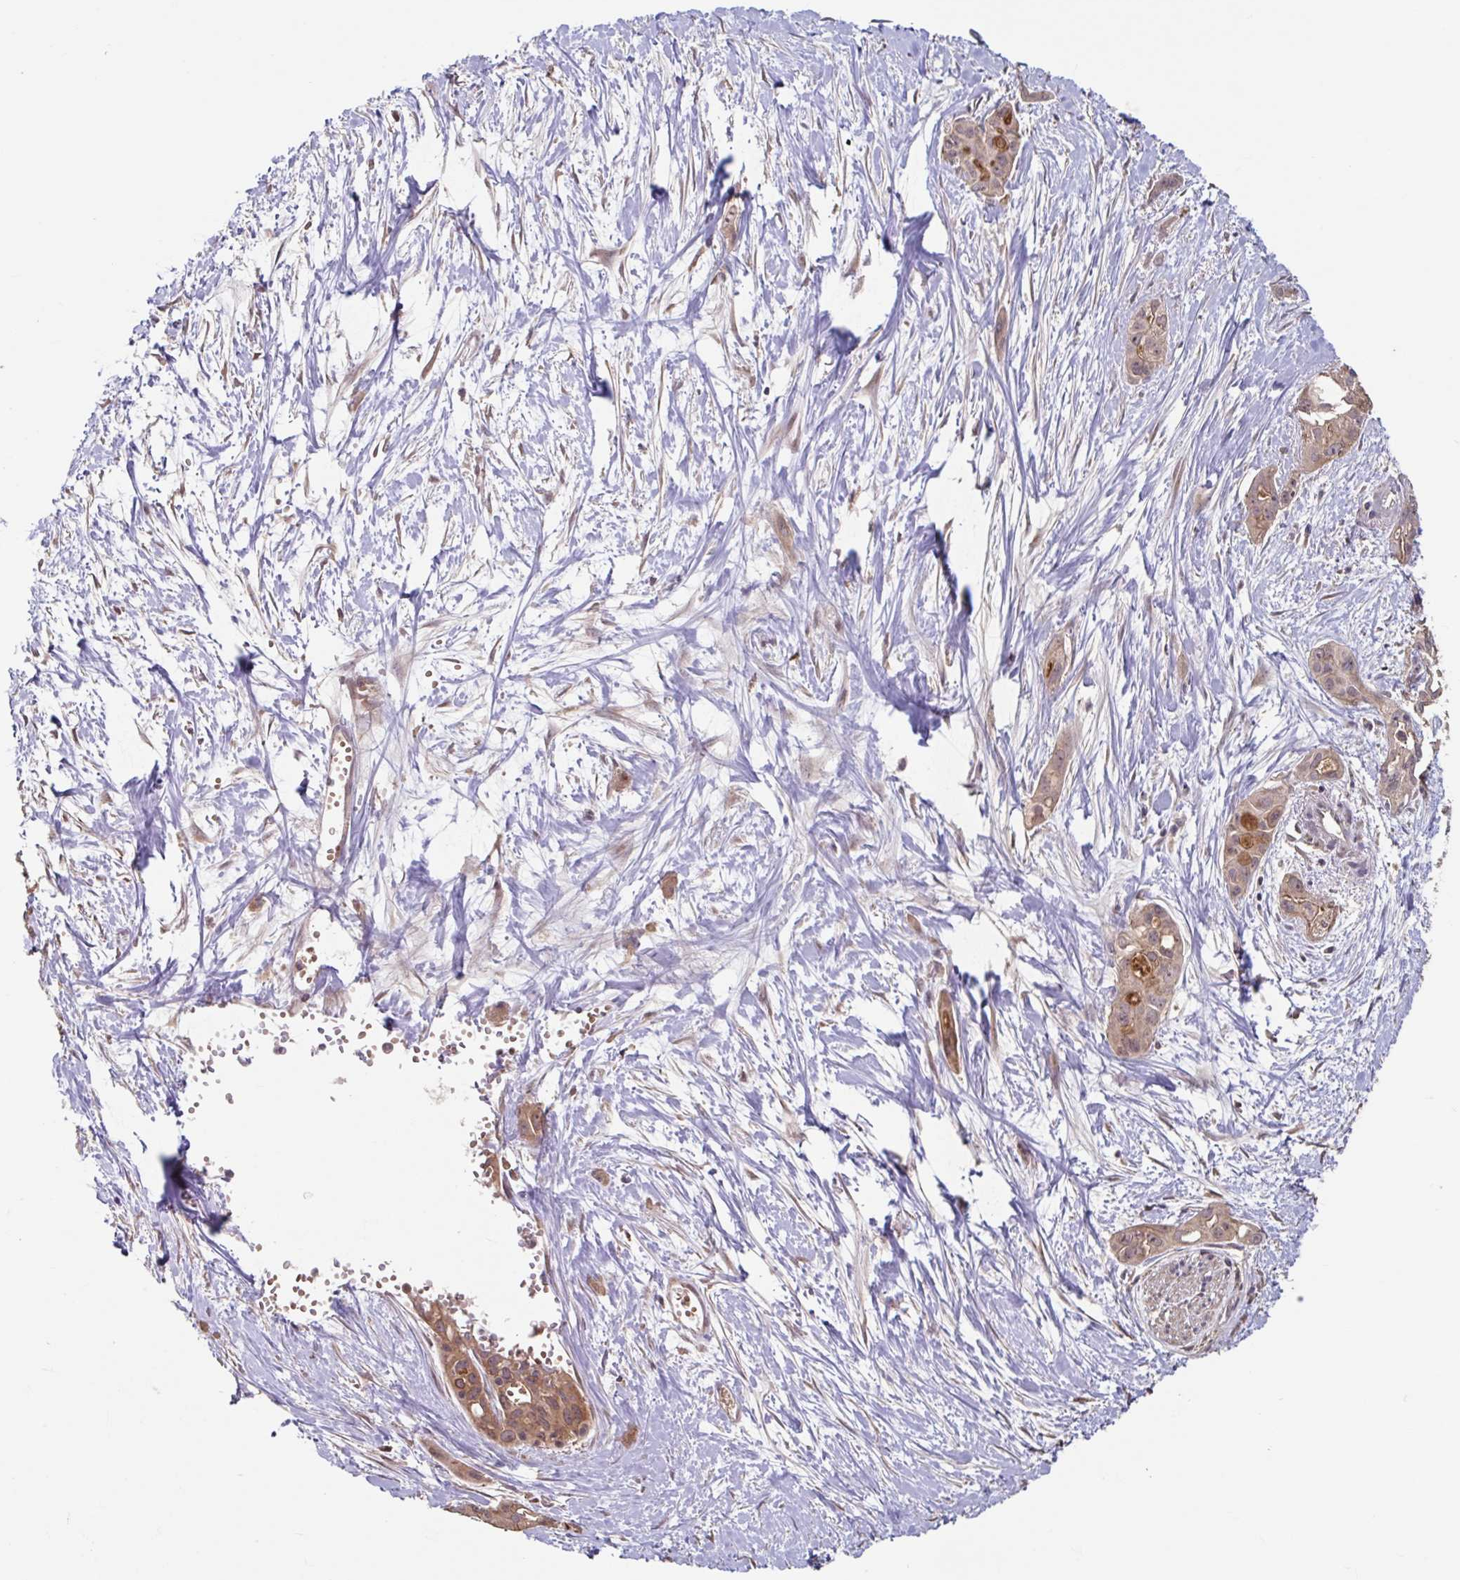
{"staining": {"intensity": "weak", "quantity": ">75%", "location": "cytoplasmic/membranous,nuclear"}, "tissue": "pancreatic cancer", "cell_type": "Tumor cells", "image_type": "cancer", "snomed": [{"axis": "morphology", "description": "Adenocarcinoma, NOS"}, {"axis": "topography", "description": "Pancreas"}], "caption": "Tumor cells display weak cytoplasmic/membranous and nuclear staining in approximately >75% of cells in adenocarcinoma (pancreatic). The staining was performed using DAB (3,3'-diaminobenzidine), with brown indicating positive protein expression. Nuclei are stained blue with hematoxylin.", "gene": "STYXL1", "patient": {"sex": "female", "age": 50}}